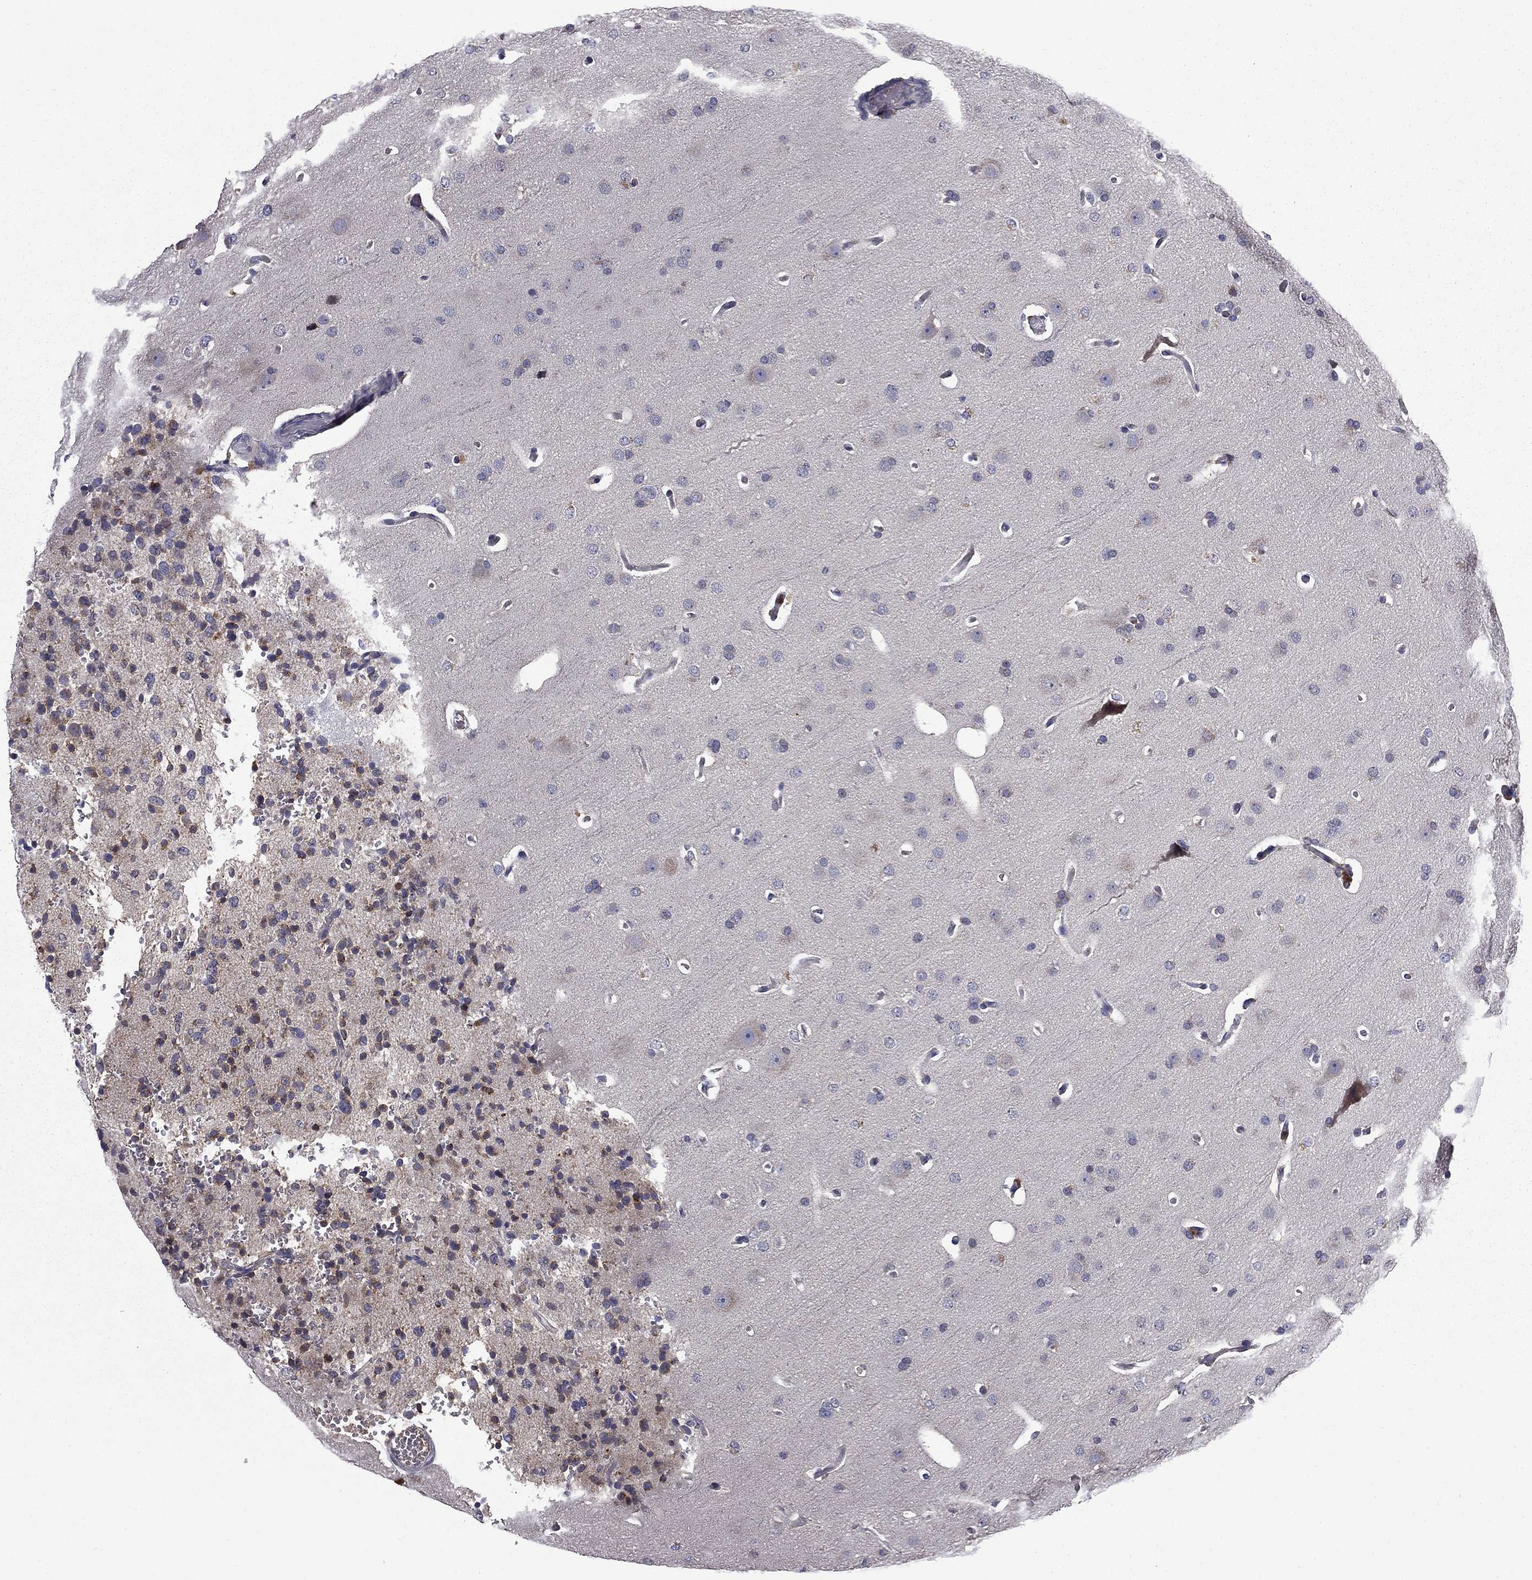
{"staining": {"intensity": "moderate", "quantity": "<25%", "location": "nuclear"}, "tissue": "glioma", "cell_type": "Tumor cells", "image_type": "cancer", "snomed": [{"axis": "morphology", "description": "Glioma, malignant, Low grade"}, {"axis": "topography", "description": "Brain"}], "caption": "High-power microscopy captured an immunohistochemistry histopathology image of malignant low-grade glioma, revealing moderate nuclear staining in about <25% of tumor cells.", "gene": "CEACAM7", "patient": {"sex": "male", "age": 41}}